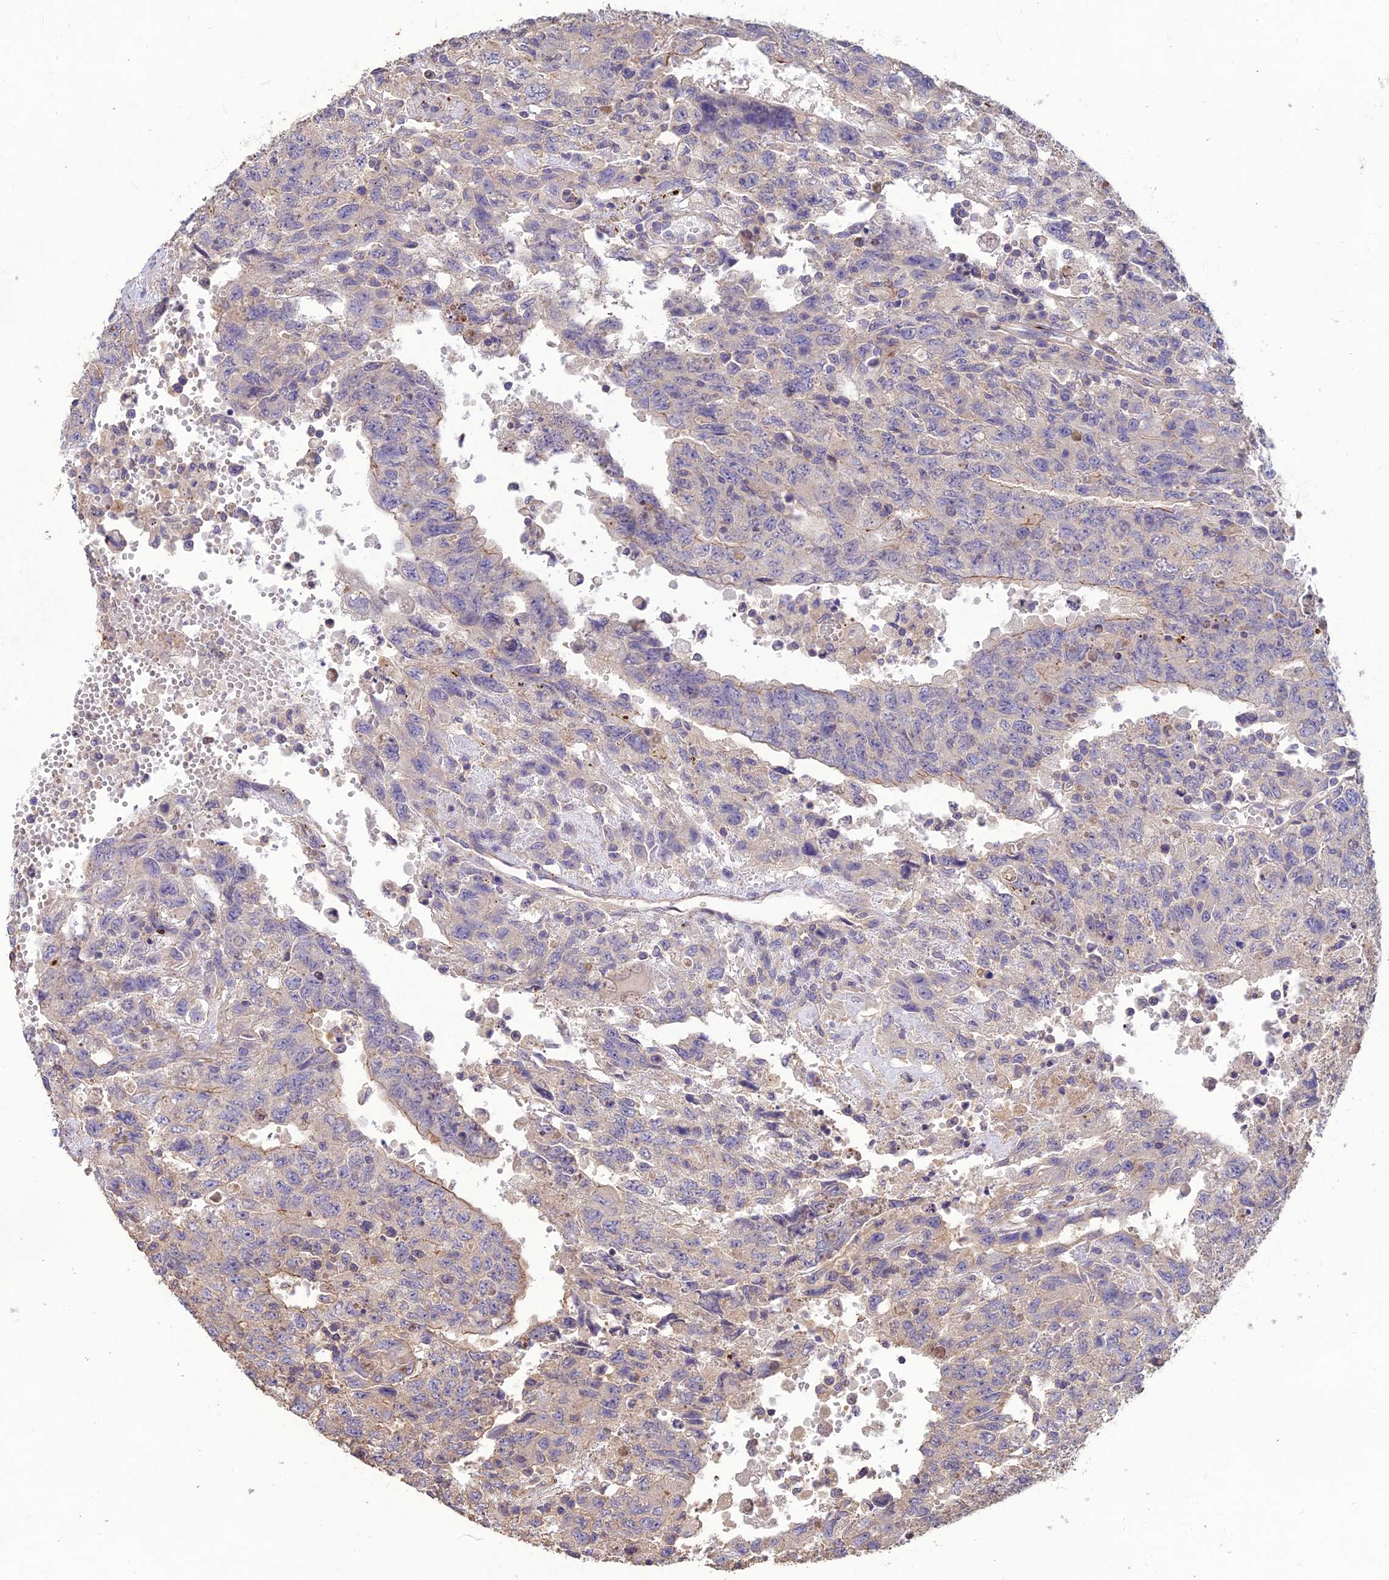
{"staining": {"intensity": "weak", "quantity": "<25%", "location": "cytoplasmic/membranous"}, "tissue": "testis cancer", "cell_type": "Tumor cells", "image_type": "cancer", "snomed": [{"axis": "morphology", "description": "Carcinoma, Embryonal, NOS"}, {"axis": "topography", "description": "Testis"}], "caption": "Image shows no protein positivity in tumor cells of testis cancer (embryonal carcinoma) tissue. The staining was performed using DAB (3,3'-diaminobenzidine) to visualize the protein expression in brown, while the nuclei were stained in blue with hematoxylin (Magnification: 20x).", "gene": "CLUH", "patient": {"sex": "male", "age": 34}}